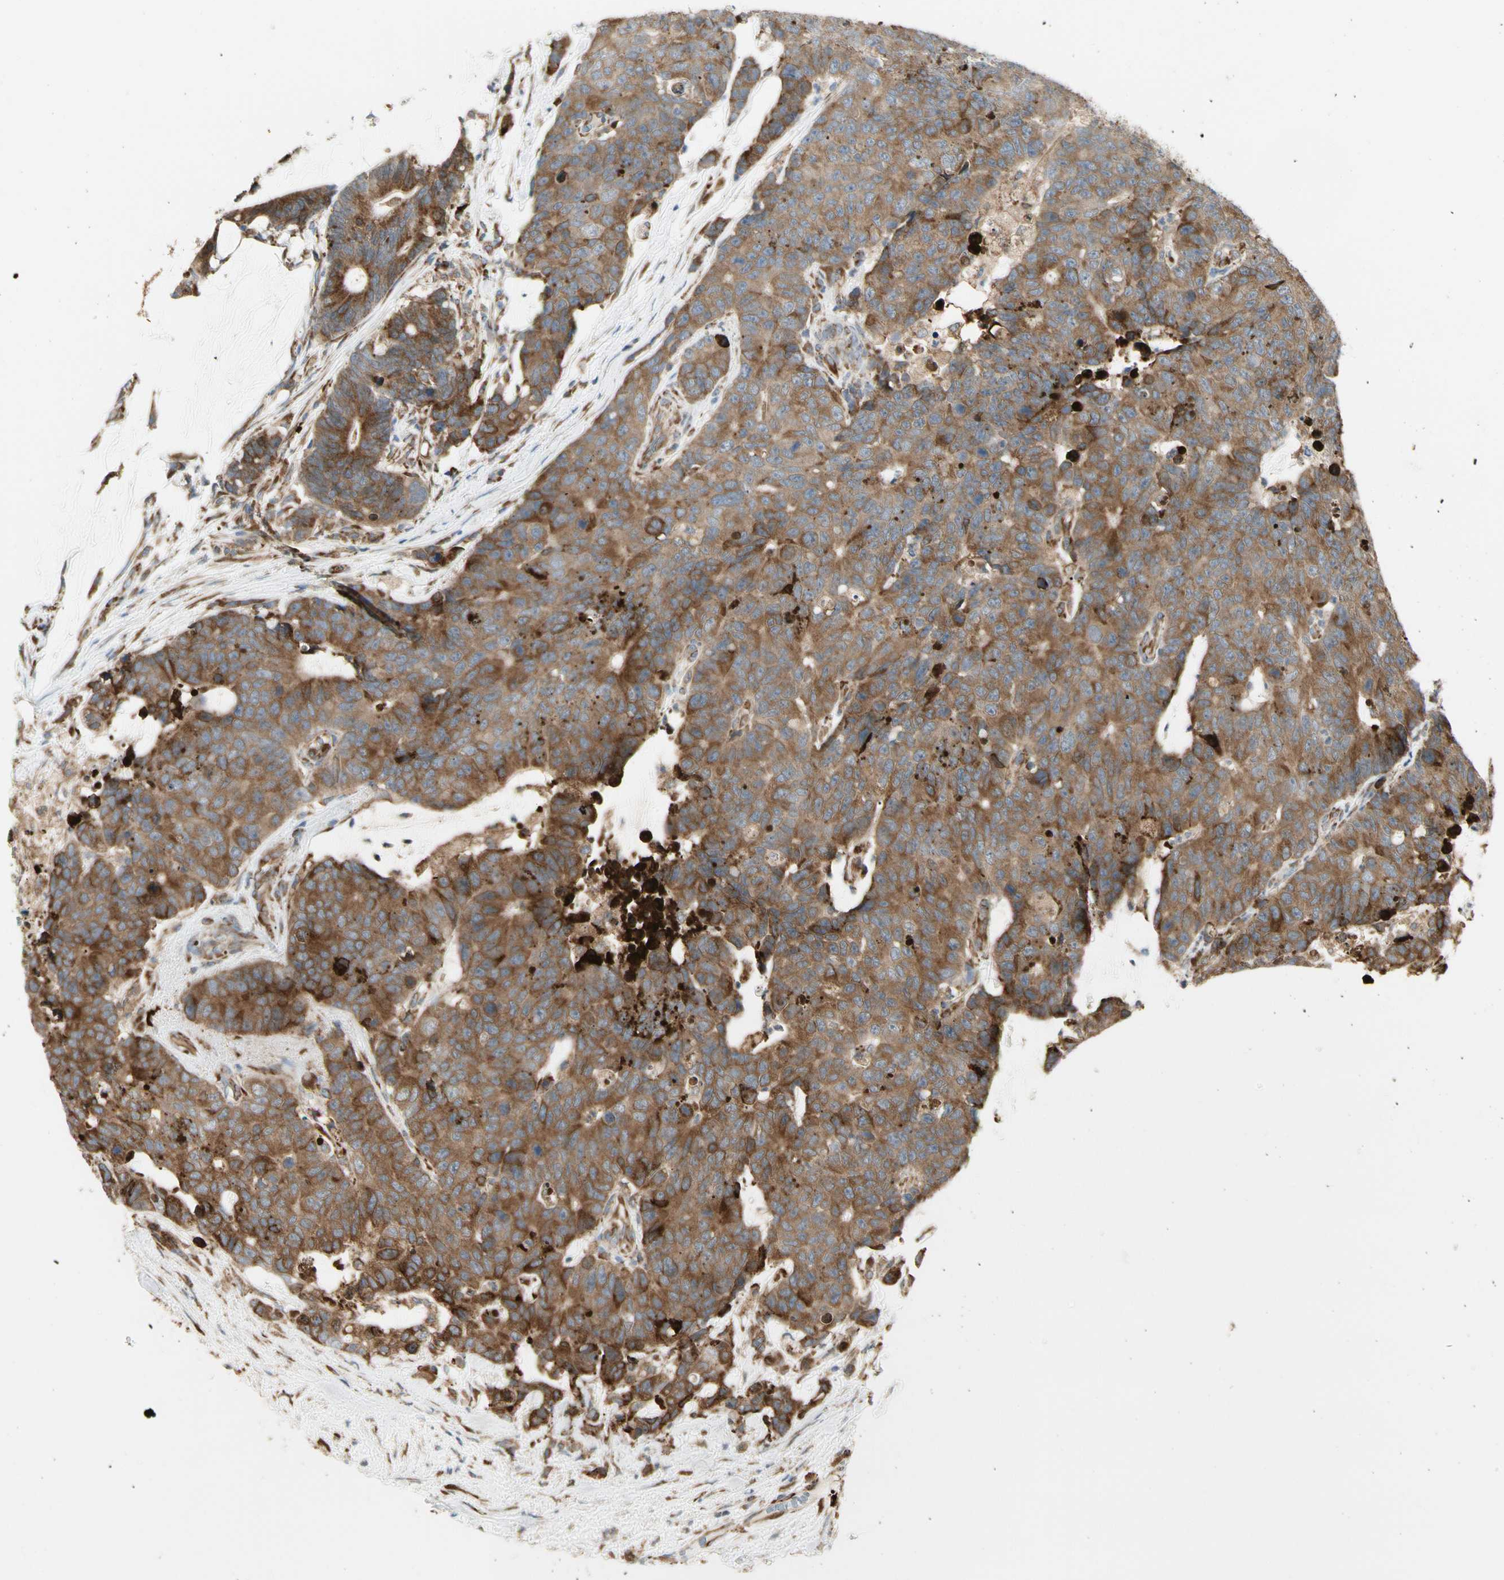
{"staining": {"intensity": "strong", "quantity": ">75%", "location": "cytoplasmic/membranous"}, "tissue": "colorectal cancer", "cell_type": "Tumor cells", "image_type": "cancer", "snomed": [{"axis": "morphology", "description": "Adenocarcinoma, NOS"}, {"axis": "topography", "description": "Colon"}], "caption": "IHC histopathology image of neoplastic tissue: colorectal cancer stained using immunohistochemistry demonstrates high levels of strong protein expression localized specifically in the cytoplasmic/membranous of tumor cells, appearing as a cytoplasmic/membranous brown color.", "gene": "HSP90B1", "patient": {"sex": "female", "age": 86}}